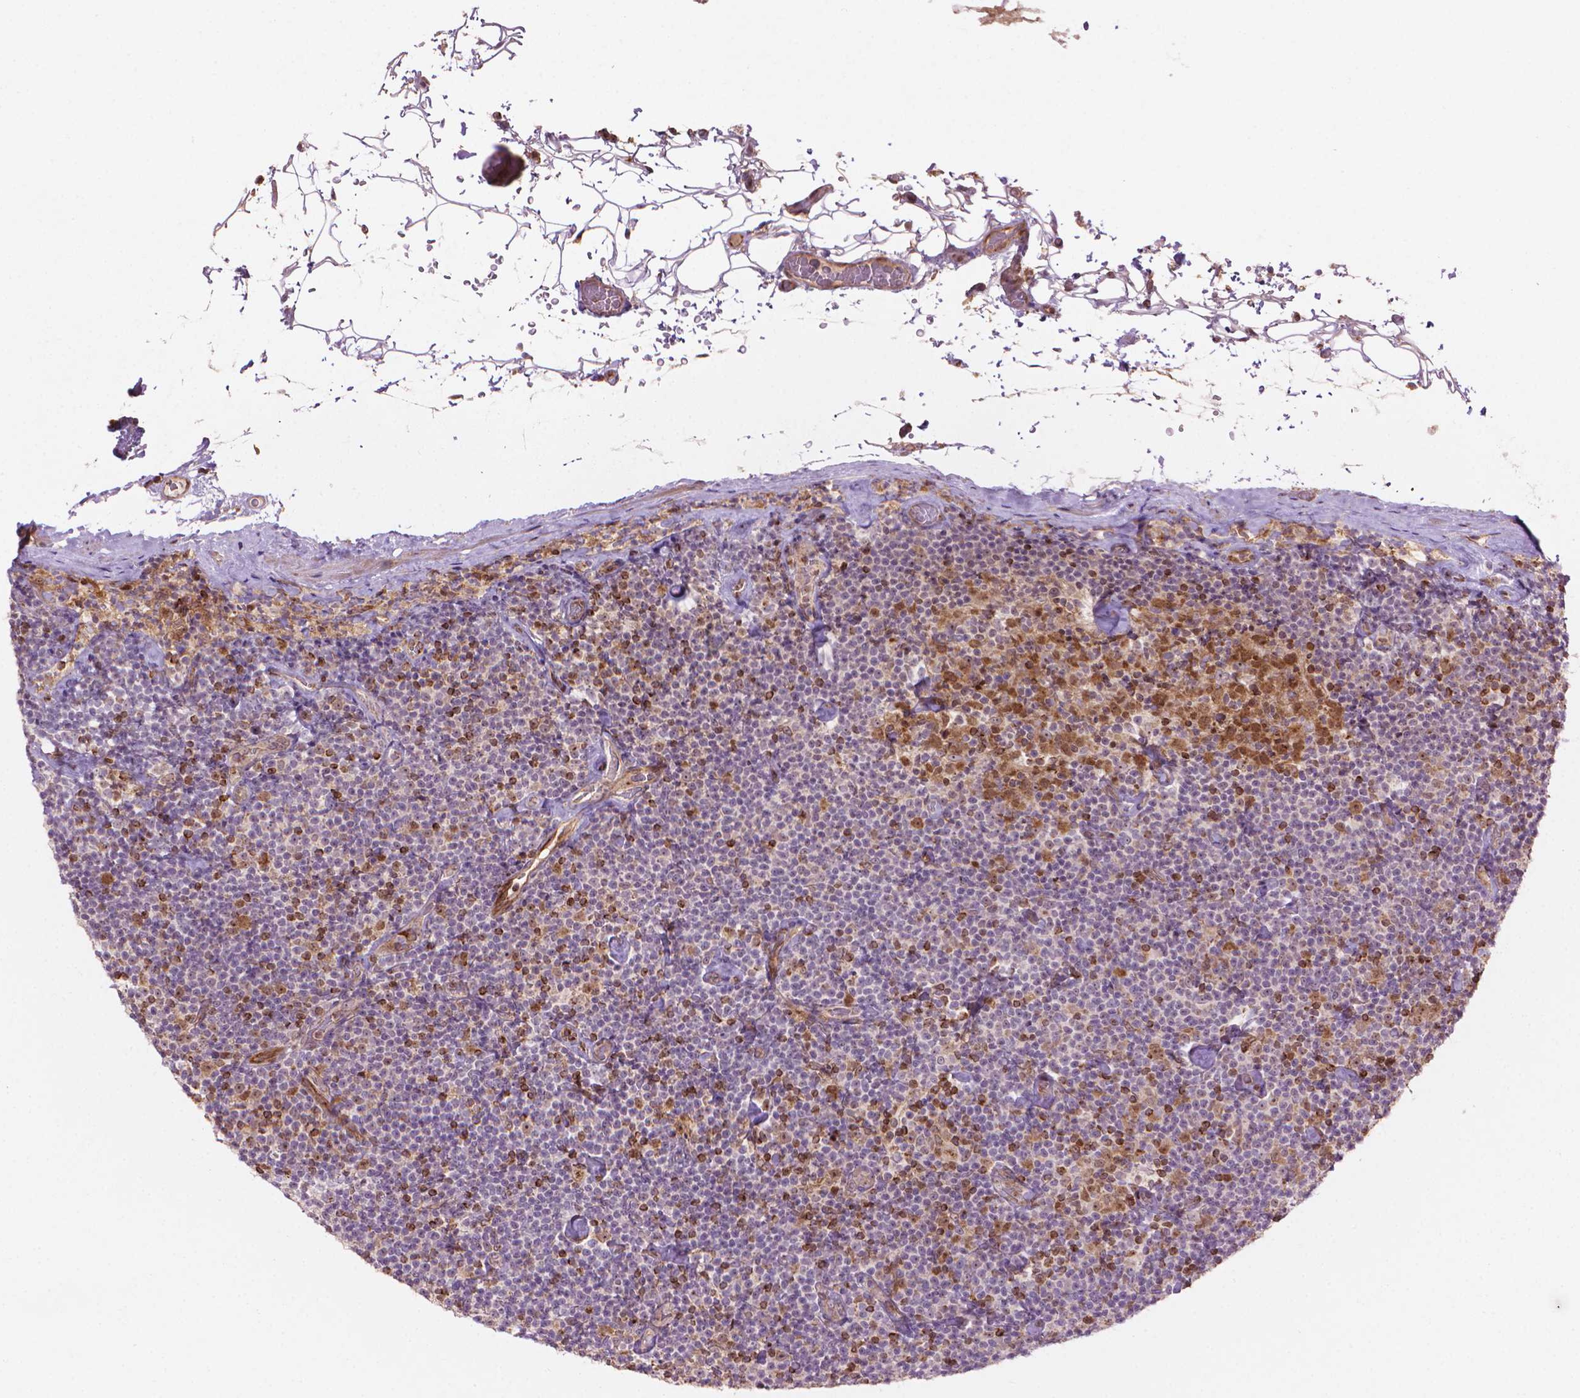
{"staining": {"intensity": "moderate", "quantity": "<25%", "location": "cytoplasmic/membranous,nuclear"}, "tissue": "lymphoma", "cell_type": "Tumor cells", "image_type": "cancer", "snomed": [{"axis": "morphology", "description": "Malignant lymphoma, non-Hodgkin's type, Low grade"}, {"axis": "topography", "description": "Lymph node"}], "caption": "Immunohistochemical staining of lymphoma demonstrates low levels of moderate cytoplasmic/membranous and nuclear protein expression in approximately <25% of tumor cells.", "gene": "SMC2", "patient": {"sex": "male", "age": 81}}